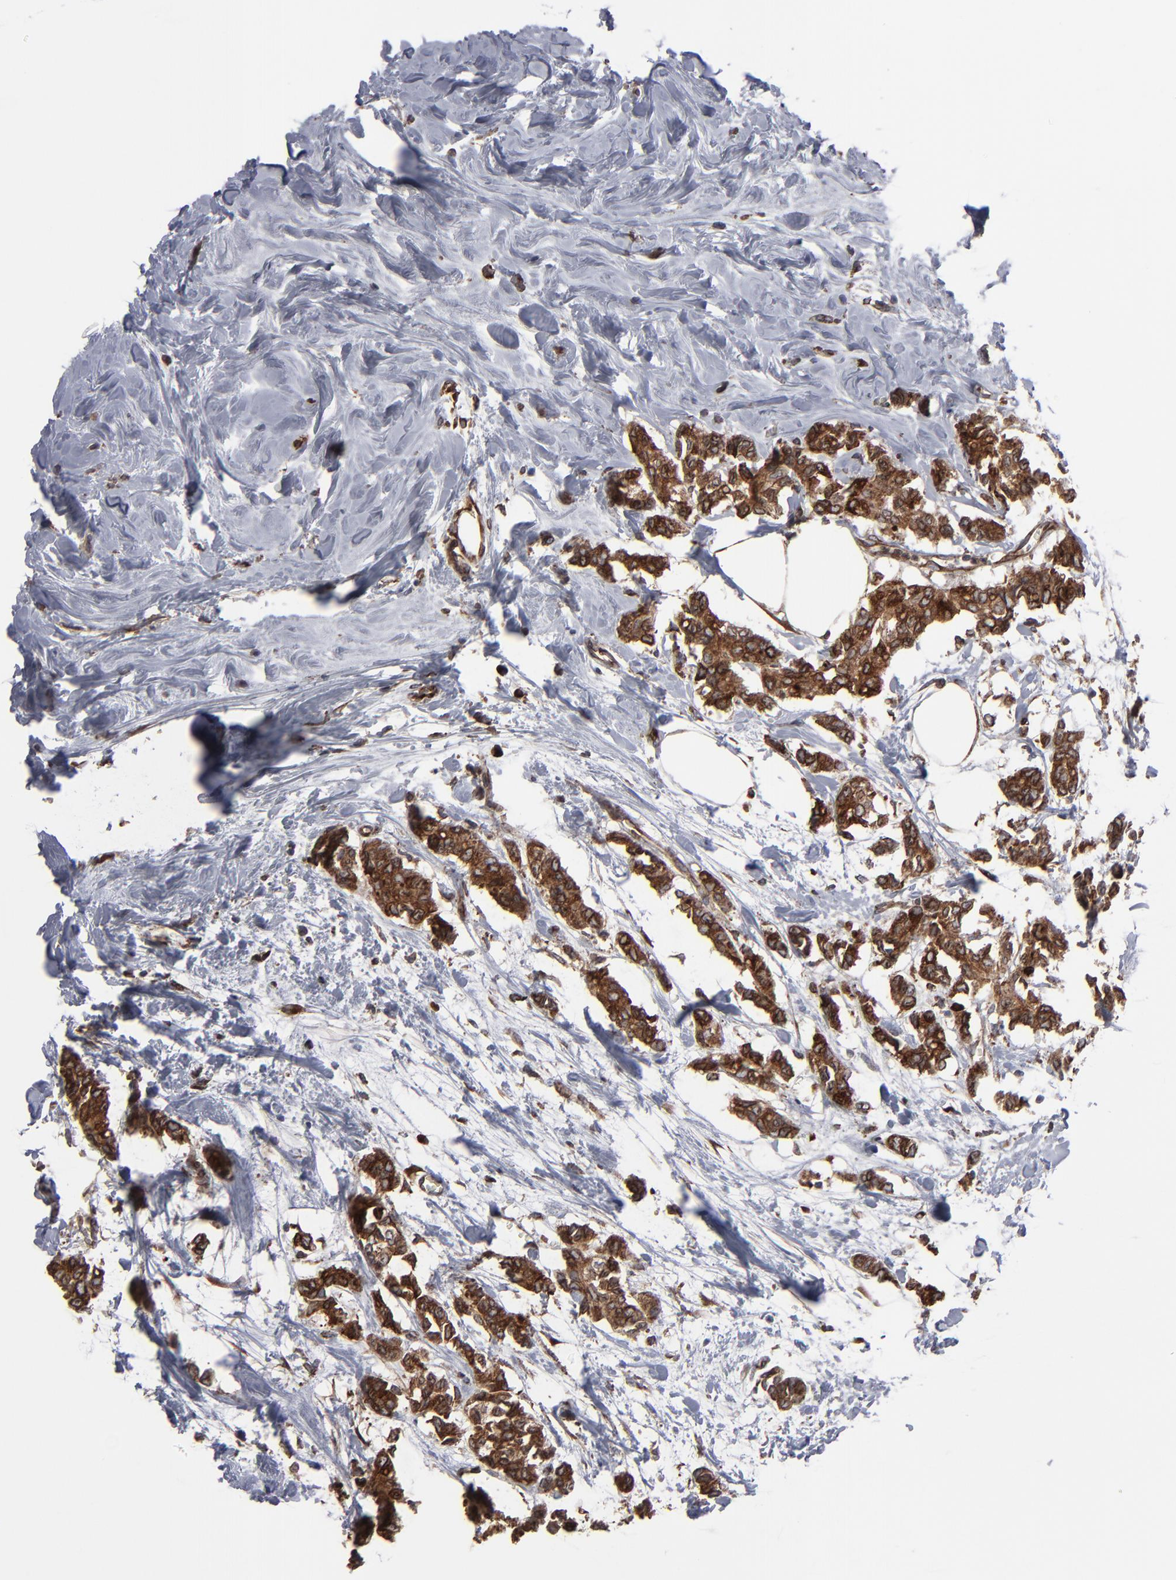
{"staining": {"intensity": "strong", "quantity": ">75%", "location": "cytoplasmic/membranous"}, "tissue": "breast cancer", "cell_type": "Tumor cells", "image_type": "cancer", "snomed": [{"axis": "morphology", "description": "Duct carcinoma"}, {"axis": "topography", "description": "Breast"}], "caption": "A micrograph showing strong cytoplasmic/membranous expression in approximately >75% of tumor cells in breast infiltrating ductal carcinoma, as visualized by brown immunohistochemical staining.", "gene": "CNIH1", "patient": {"sex": "female", "age": 84}}